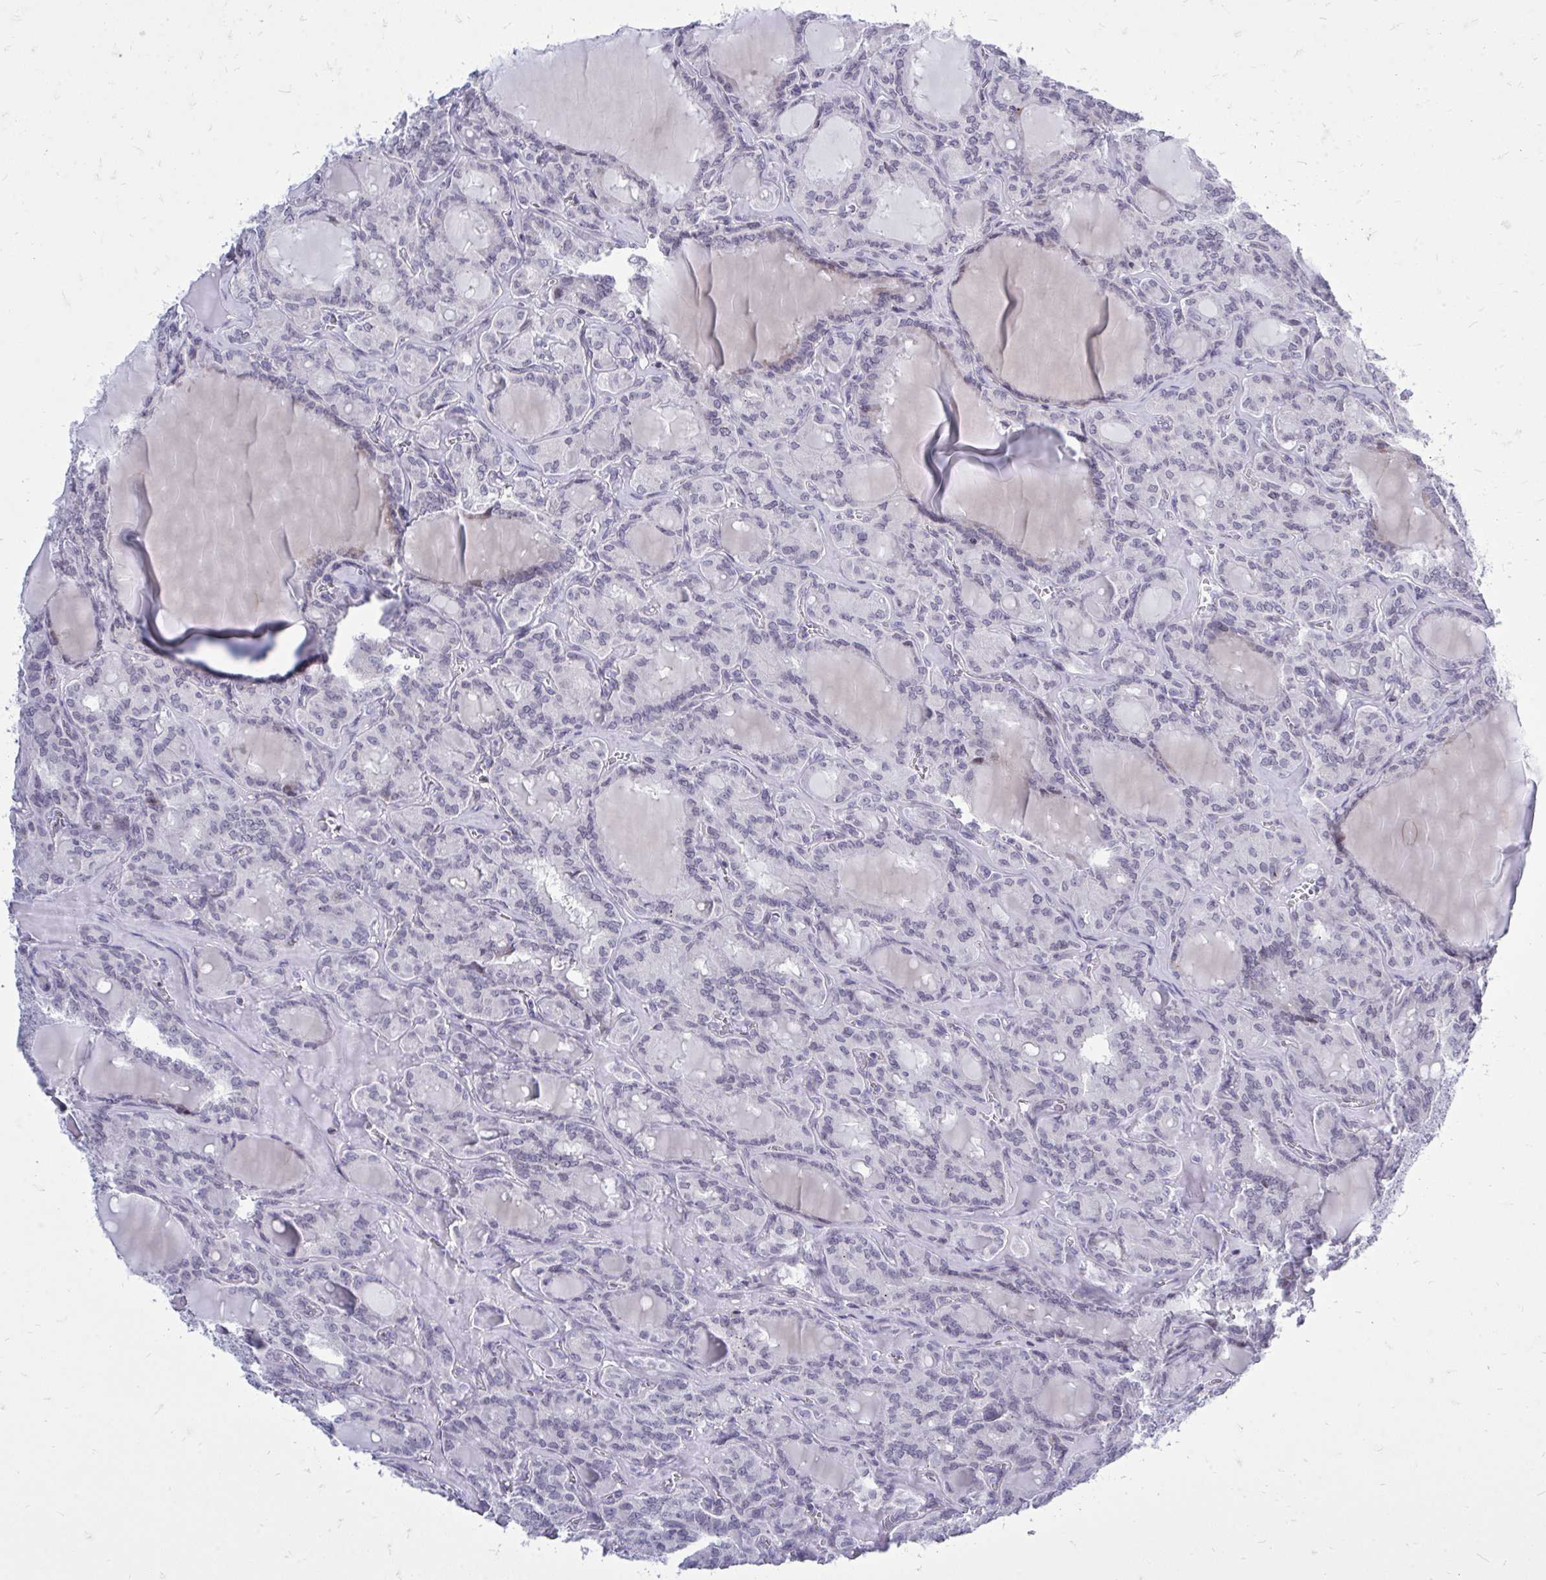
{"staining": {"intensity": "negative", "quantity": "none", "location": "none"}, "tissue": "thyroid cancer", "cell_type": "Tumor cells", "image_type": "cancer", "snomed": [{"axis": "morphology", "description": "Papillary adenocarcinoma, NOS"}, {"axis": "topography", "description": "Thyroid gland"}], "caption": "IHC photomicrograph of neoplastic tissue: human papillary adenocarcinoma (thyroid) stained with DAB exhibits no significant protein expression in tumor cells.", "gene": "GABRA1", "patient": {"sex": "male", "age": 87}}